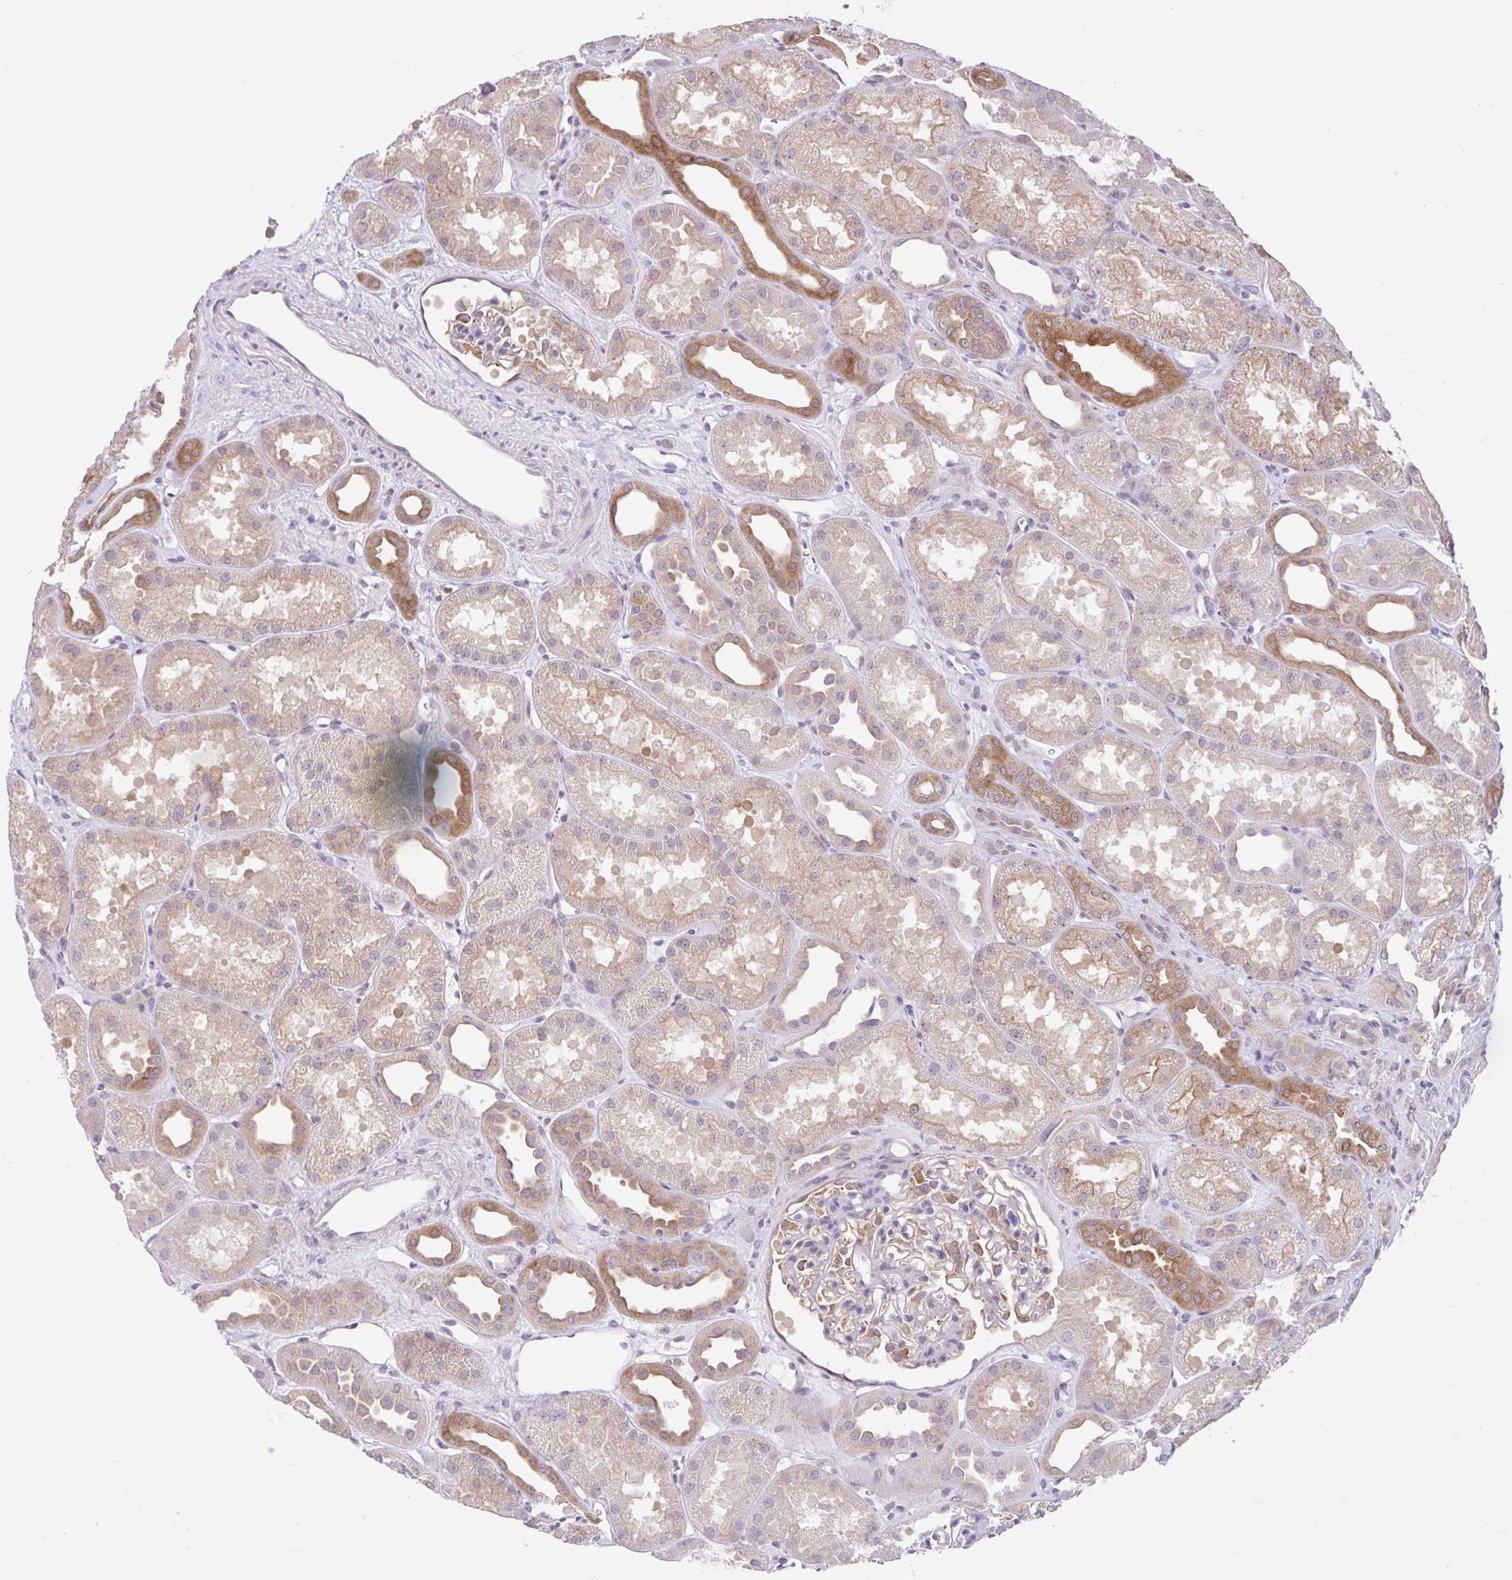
{"staining": {"intensity": "moderate", "quantity": "<25%", "location": "cytoplasmic/membranous"}, "tissue": "kidney", "cell_type": "Cells in glomeruli", "image_type": "normal", "snomed": [{"axis": "morphology", "description": "Normal tissue, NOS"}, {"axis": "topography", "description": "Kidney"}], "caption": "A photomicrograph showing moderate cytoplasmic/membranous staining in about <25% of cells in glomeruli in unremarkable kidney, as visualized by brown immunohistochemical staining.", "gene": "RALBP1", "patient": {"sex": "male", "age": 61}}